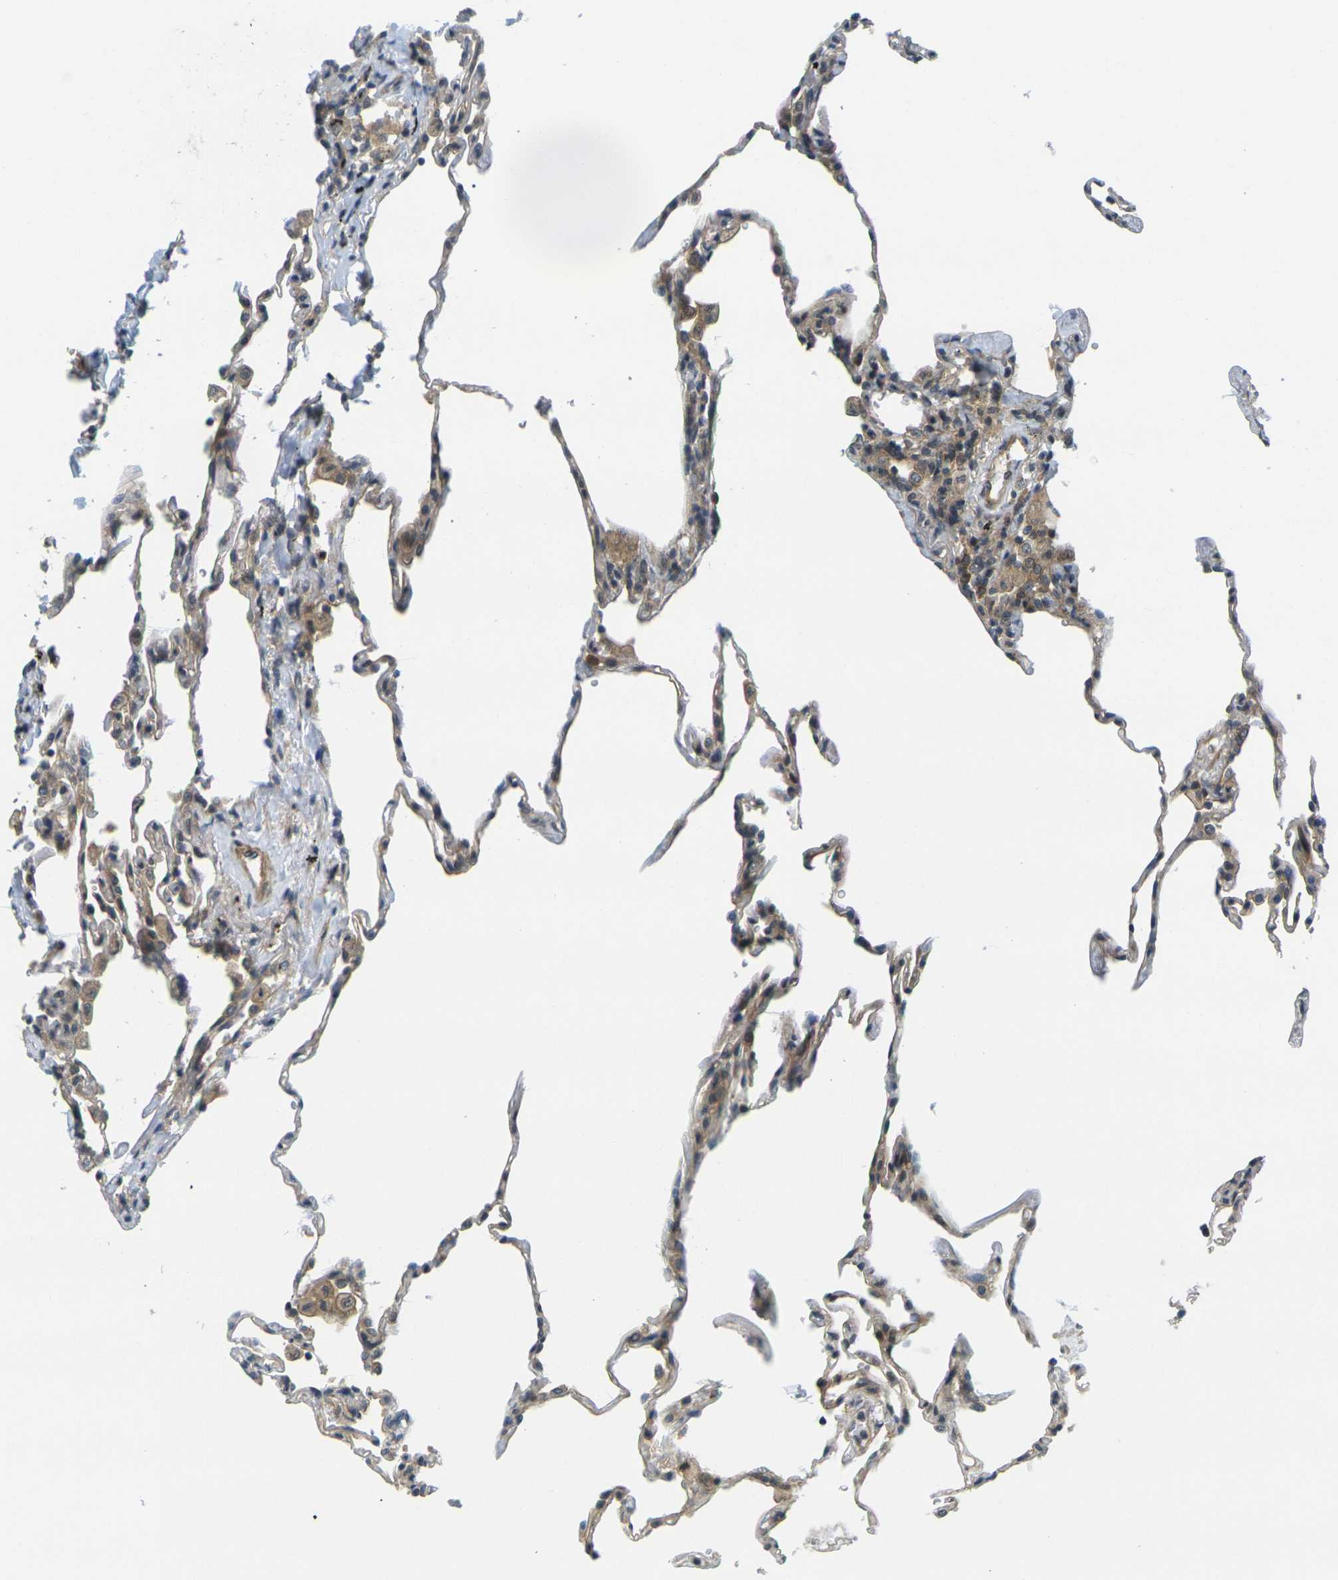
{"staining": {"intensity": "moderate", "quantity": "<25%", "location": "cytoplasmic/membranous"}, "tissue": "lung", "cell_type": "Alveolar cells", "image_type": "normal", "snomed": [{"axis": "morphology", "description": "Normal tissue, NOS"}, {"axis": "topography", "description": "Lung"}], "caption": "Immunohistochemistry (IHC) micrograph of unremarkable lung stained for a protein (brown), which demonstrates low levels of moderate cytoplasmic/membranous positivity in about <25% of alveolar cells.", "gene": "KCTD10", "patient": {"sex": "male", "age": 59}}